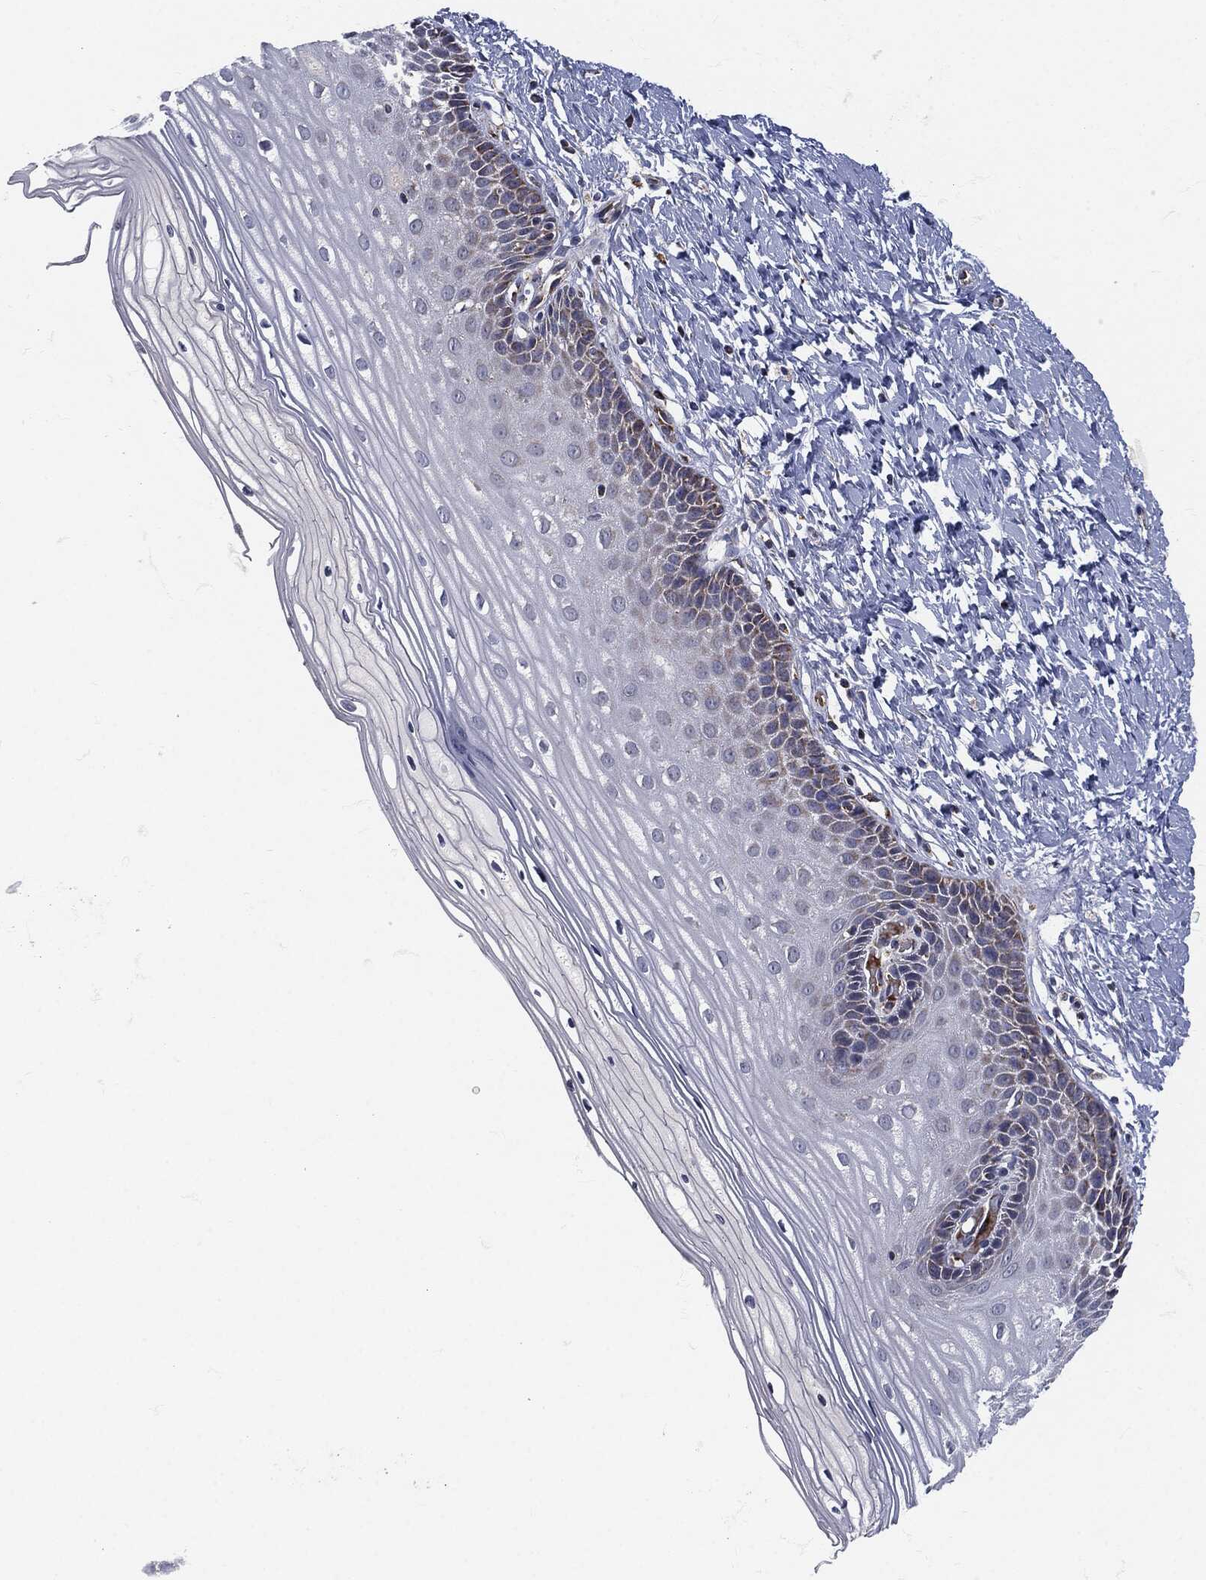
{"staining": {"intensity": "moderate", "quantity": "<25%", "location": "cytoplasmic/membranous"}, "tissue": "cervix", "cell_type": "Glandular cells", "image_type": "normal", "snomed": [{"axis": "morphology", "description": "Normal tissue, NOS"}, {"axis": "topography", "description": "Cervix"}], "caption": "This is an image of immunohistochemistry (IHC) staining of benign cervix, which shows moderate staining in the cytoplasmic/membranous of glandular cells.", "gene": "SIGLEC9", "patient": {"sex": "female", "age": 37}}